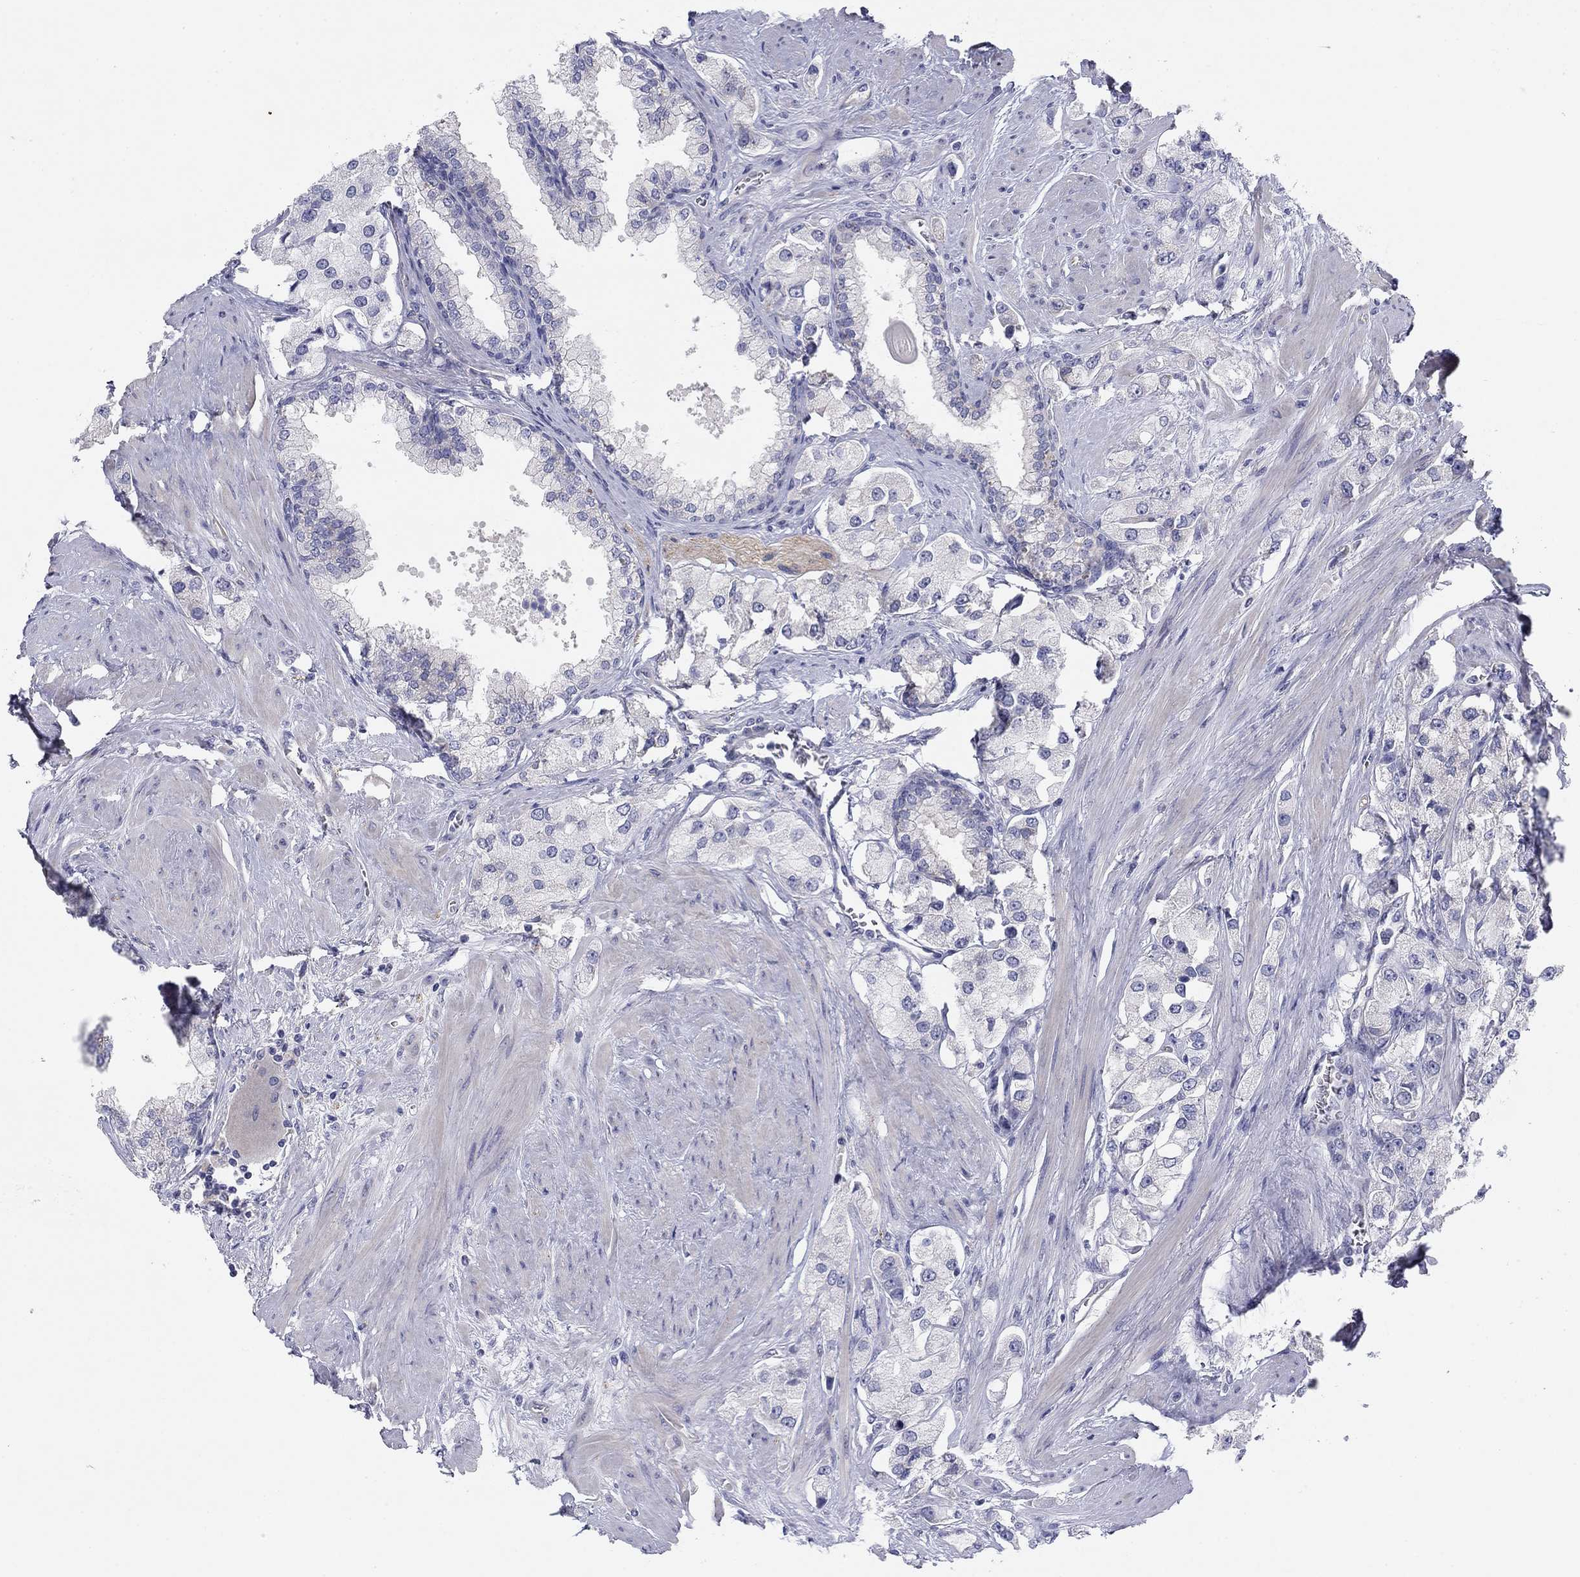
{"staining": {"intensity": "negative", "quantity": "none", "location": "none"}, "tissue": "prostate cancer", "cell_type": "Tumor cells", "image_type": "cancer", "snomed": [{"axis": "morphology", "description": "Adenocarcinoma, NOS"}, {"axis": "topography", "description": "Prostate and seminal vesicle, NOS"}, {"axis": "topography", "description": "Prostate"}], "caption": "Tumor cells are negative for brown protein staining in prostate cancer (adenocarcinoma).", "gene": "SEPTIN3", "patient": {"sex": "male", "age": 64}}